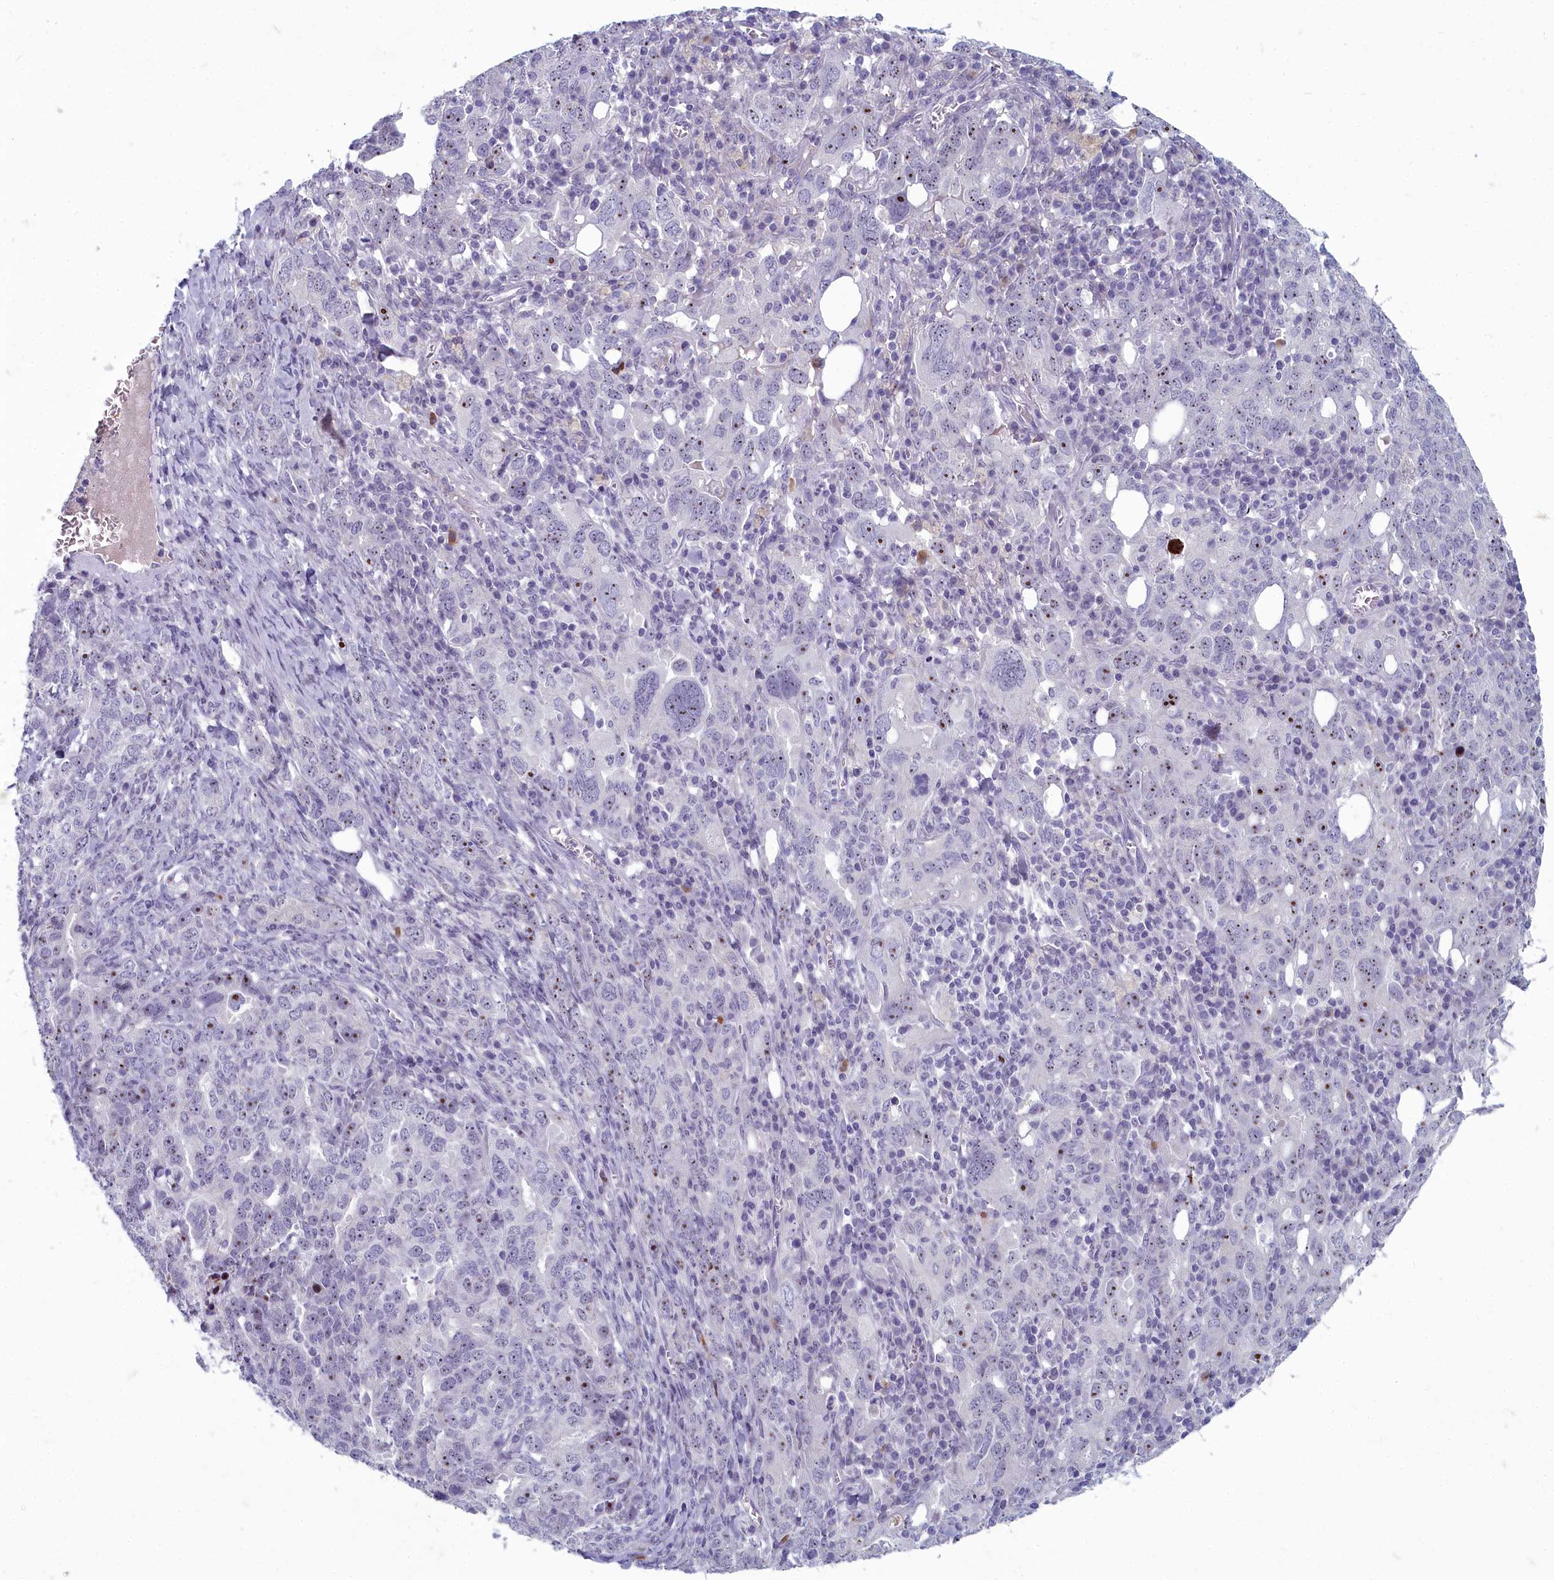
{"staining": {"intensity": "moderate", "quantity": "<25%", "location": "nuclear"}, "tissue": "ovarian cancer", "cell_type": "Tumor cells", "image_type": "cancer", "snomed": [{"axis": "morphology", "description": "Carcinoma, endometroid"}, {"axis": "topography", "description": "Ovary"}], "caption": "Ovarian endometroid carcinoma stained for a protein (brown) reveals moderate nuclear positive staining in about <25% of tumor cells.", "gene": "INSYN2A", "patient": {"sex": "female", "age": 62}}